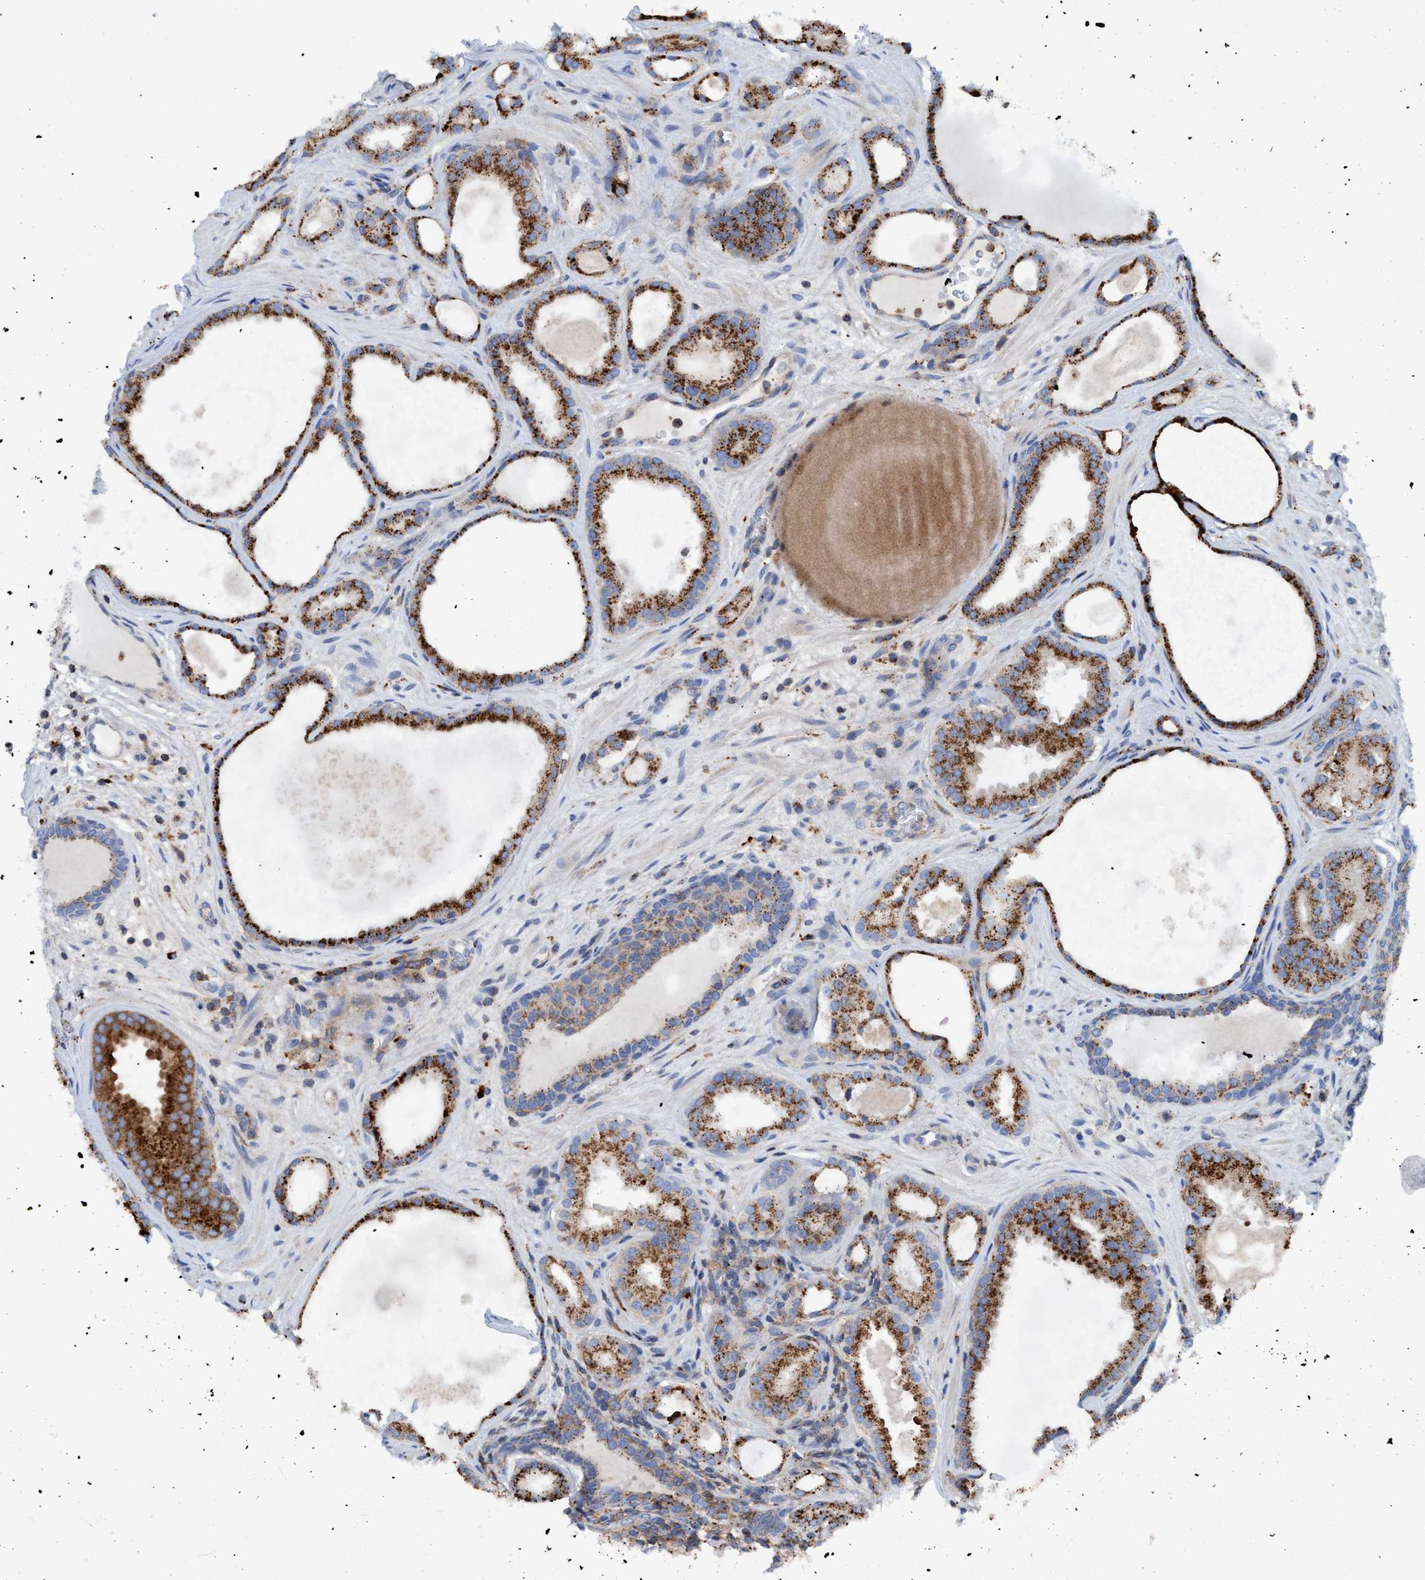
{"staining": {"intensity": "strong", "quantity": ">75%", "location": "cytoplasmic/membranous"}, "tissue": "prostate cancer", "cell_type": "Tumor cells", "image_type": "cancer", "snomed": [{"axis": "morphology", "description": "Adenocarcinoma, High grade"}, {"axis": "topography", "description": "Prostate"}], "caption": "A histopathology image of human adenocarcinoma (high-grade) (prostate) stained for a protein demonstrates strong cytoplasmic/membranous brown staining in tumor cells. (DAB (3,3'-diaminobenzidine) IHC, brown staining for protein, blue staining for nuclei).", "gene": "TRIM65", "patient": {"sex": "male", "age": 60}}